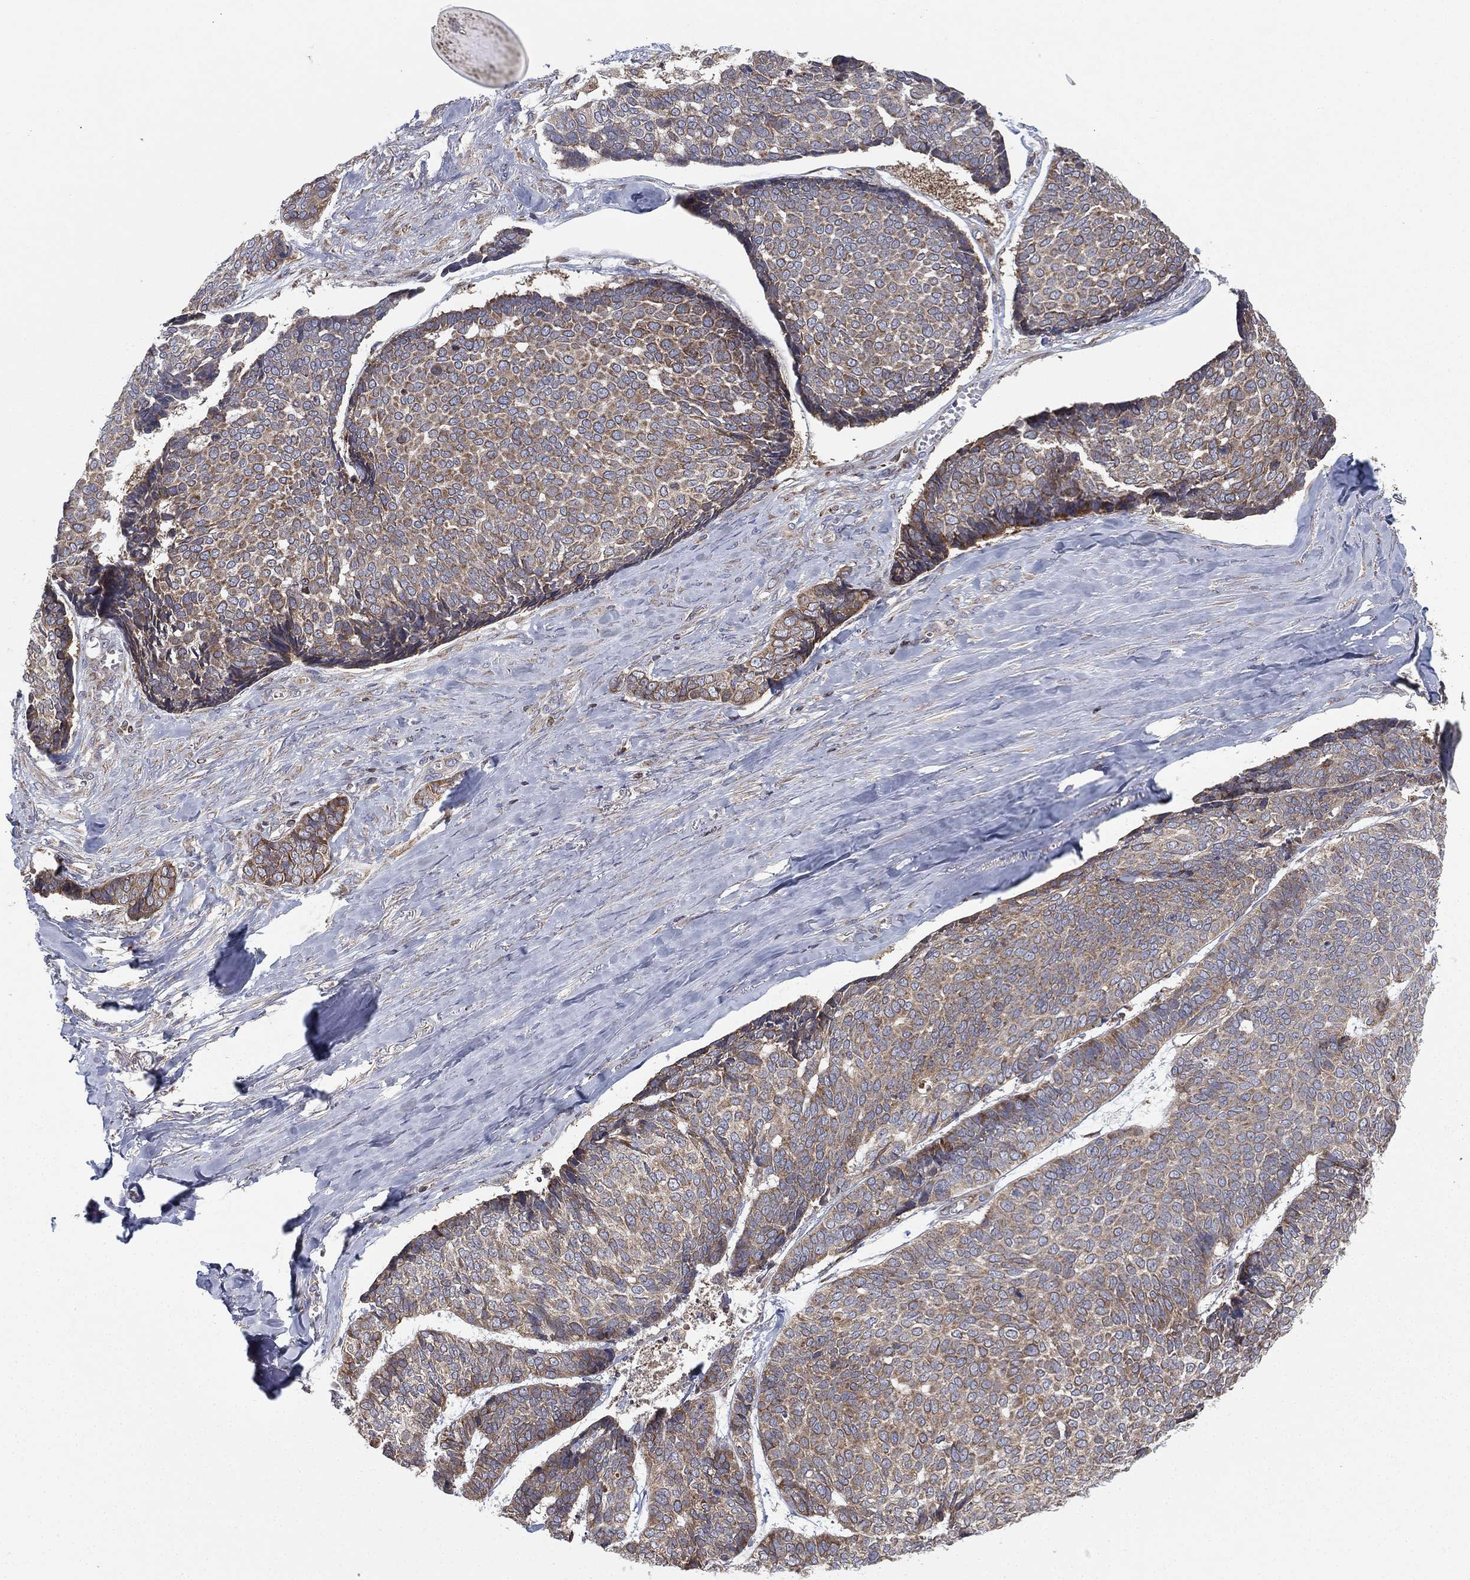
{"staining": {"intensity": "moderate", "quantity": "25%-75%", "location": "cytoplasmic/membranous"}, "tissue": "skin cancer", "cell_type": "Tumor cells", "image_type": "cancer", "snomed": [{"axis": "morphology", "description": "Basal cell carcinoma"}, {"axis": "topography", "description": "Skin"}], "caption": "Immunohistochemical staining of skin basal cell carcinoma shows moderate cytoplasmic/membranous protein positivity in approximately 25%-75% of tumor cells.", "gene": "CYB5B", "patient": {"sex": "male", "age": 86}}